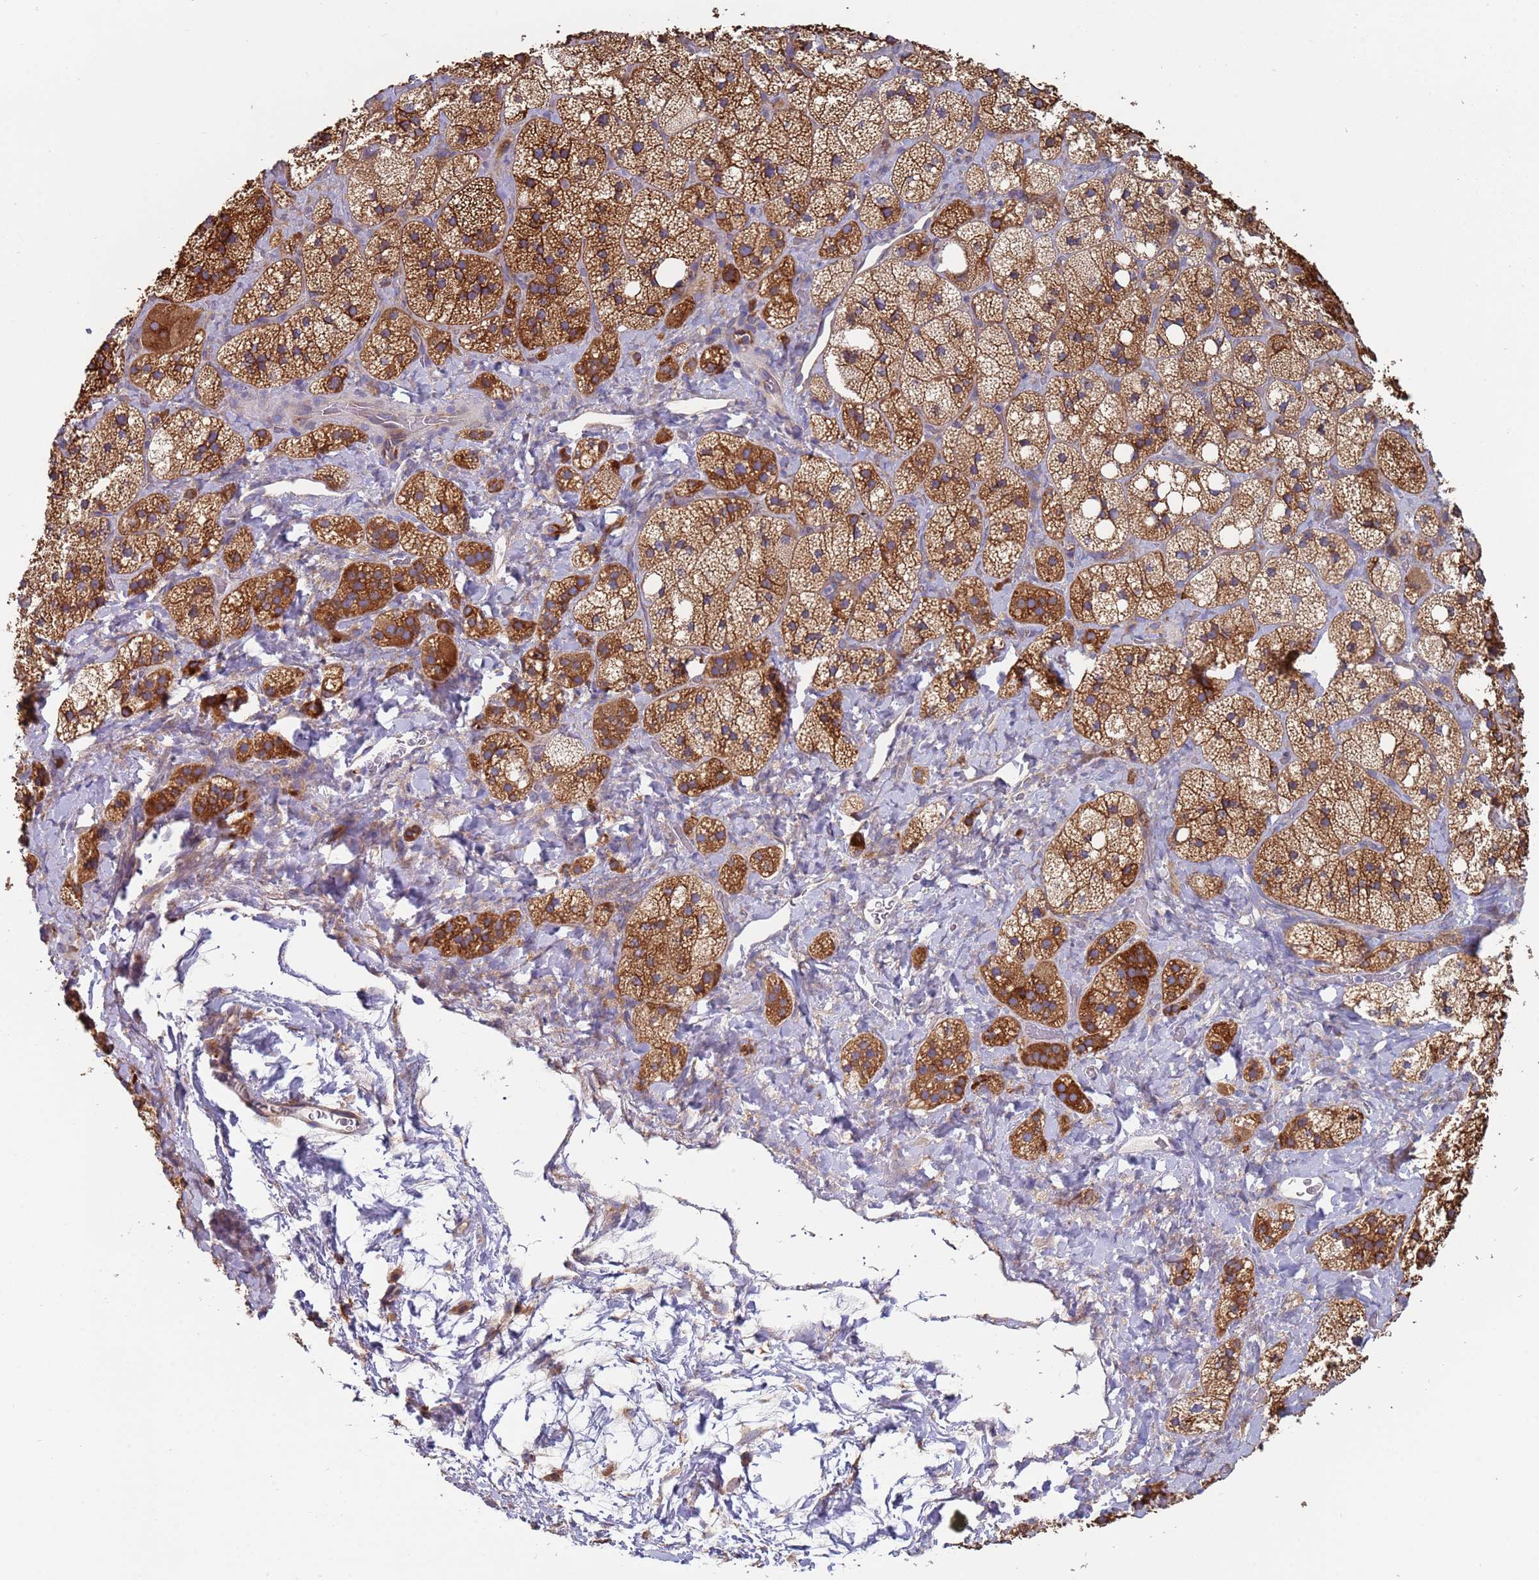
{"staining": {"intensity": "strong", "quantity": ">75%", "location": "cytoplasmic/membranous"}, "tissue": "adrenal gland", "cell_type": "Glandular cells", "image_type": "normal", "snomed": [{"axis": "morphology", "description": "Normal tissue, NOS"}, {"axis": "topography", "description": "Adrenal gland"}], "caption": "Immunohistochemical staining of normal human adrenal gland demonstrates high levels of strong cytoplasmic/membranous positivity in about >75% of glandular cells.", "gene": "ENSG00000286098", "patient": {"sex": "male", "age": 61}}